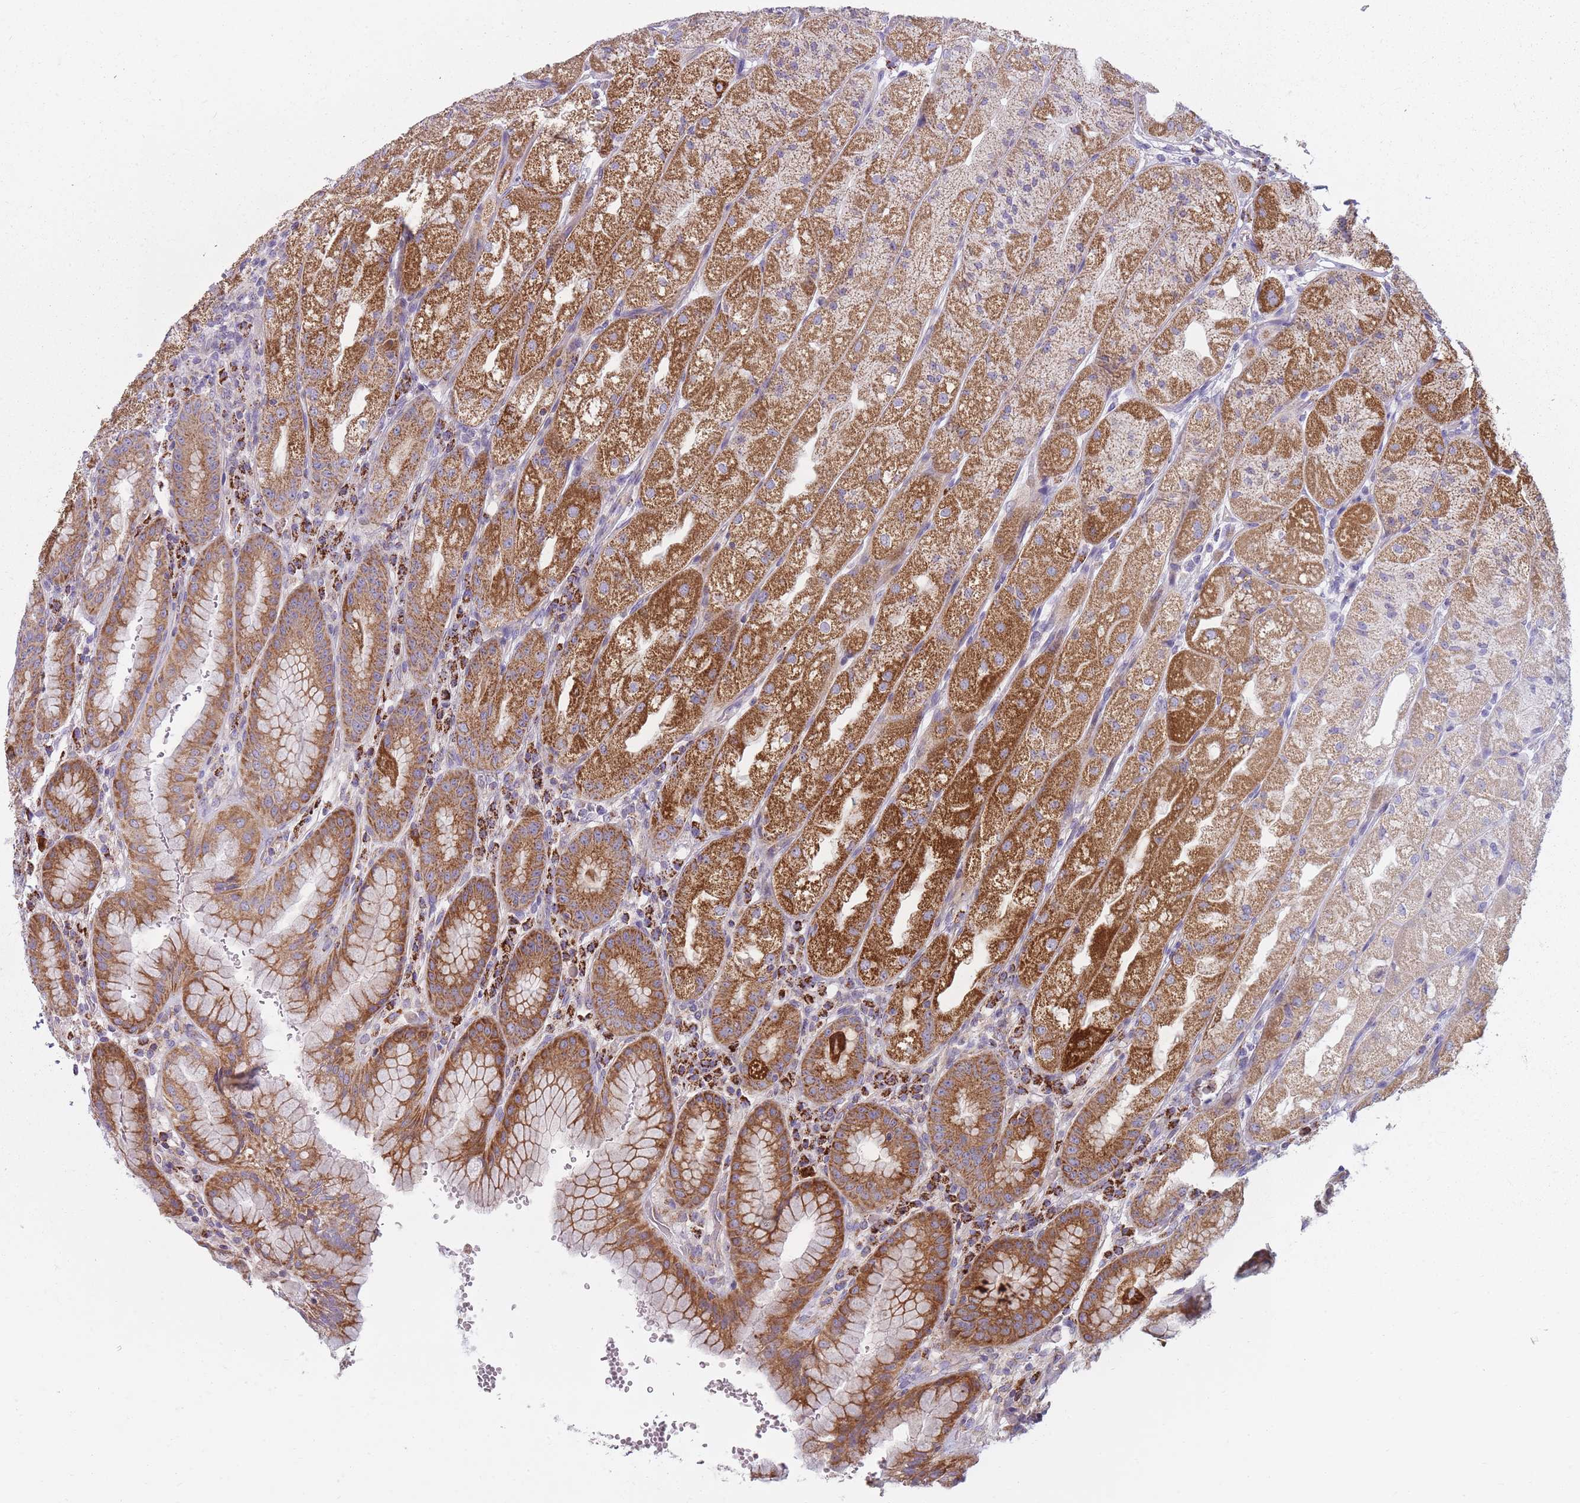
{"staining": {"intensity": "strong", "quantity": ">75%", "location": "cytoplasmic/membranous"}, "tissue": "stomach", "cell_type": "Glandular cells", "image_type": "normal", "snomed": [{"axis": "morphology", "description": "Normal tissue, NOS"}, {"axis": "topography", "description": "Stomach, upper"}], "caption": "Glandular cells show high levels of strong cytoplasmic/membranous staining in about >75% of cells in normal human stomach. (DAB IHC, brown staining for protein, blue staining for nuclei).", "gene": "ALKBH4", "patient": {"sex": "male", "age": 52}}